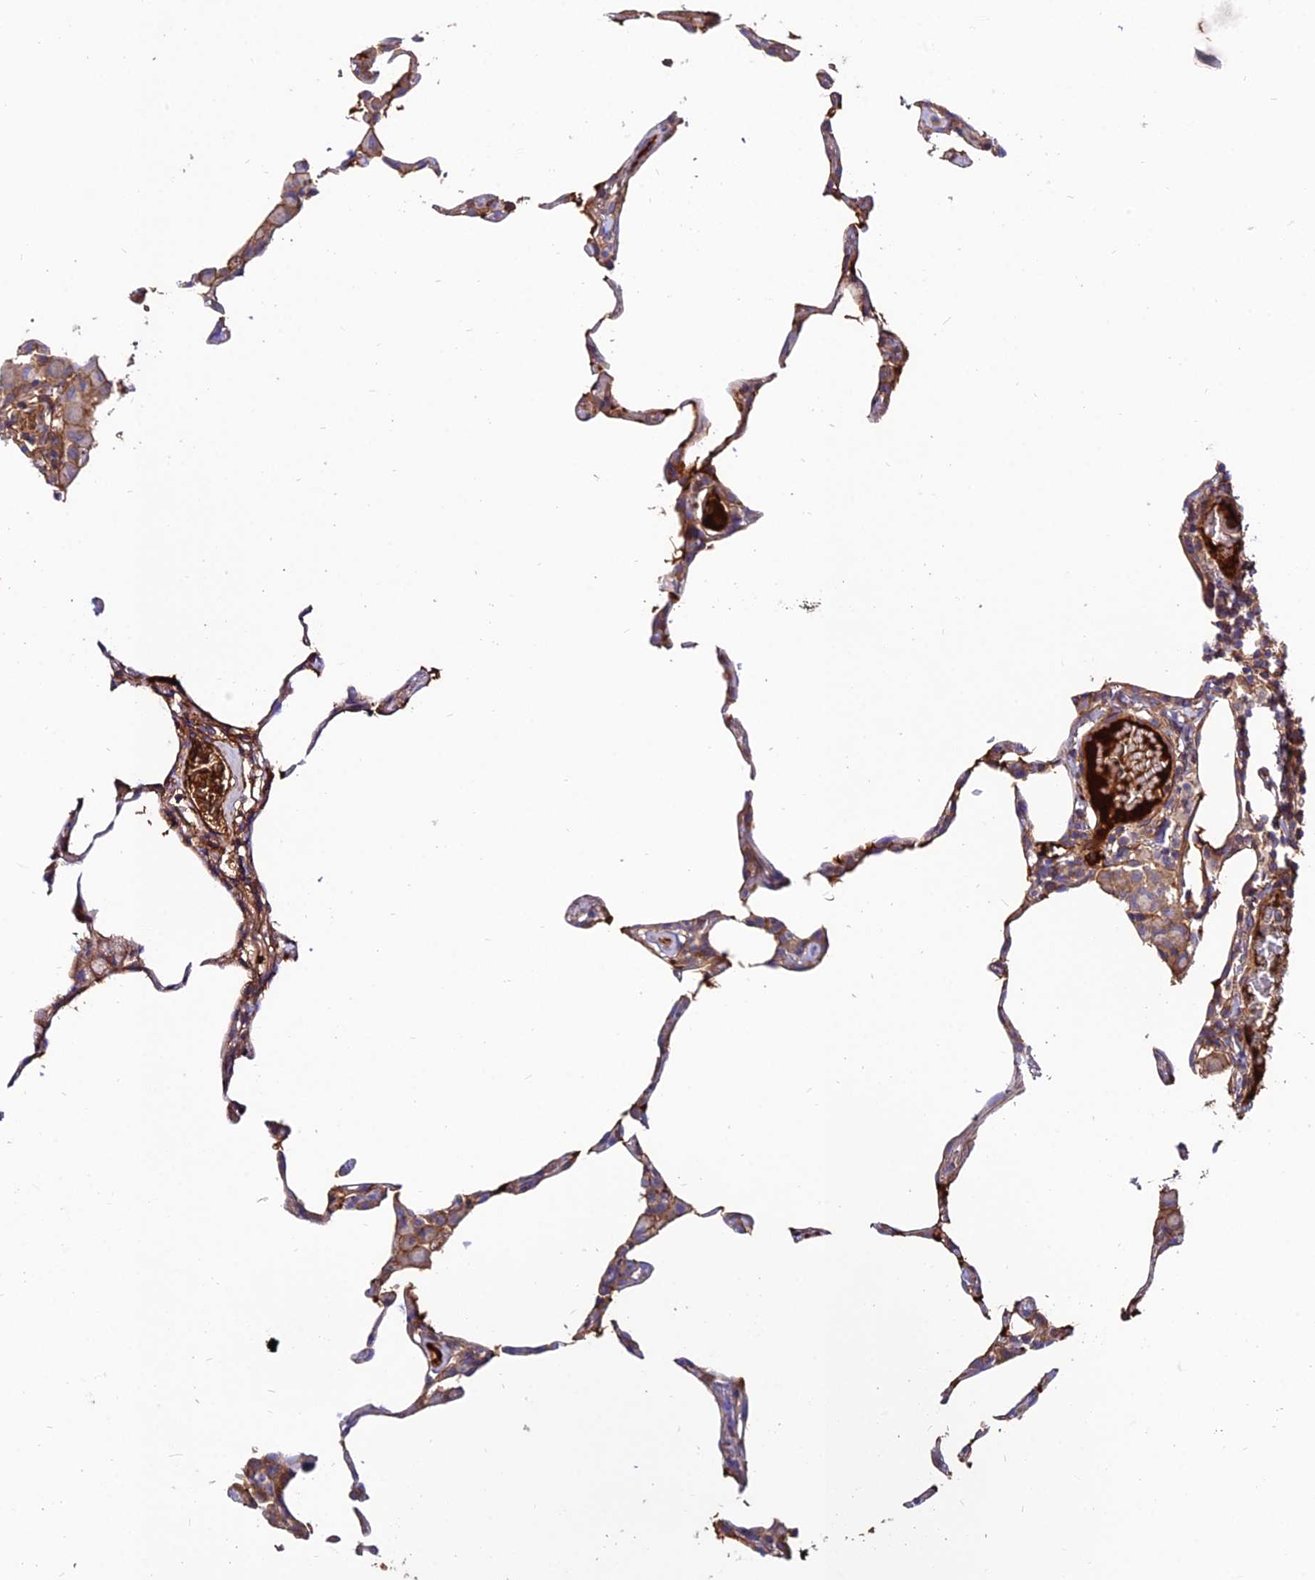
{"staining": {"intensity": "weak", "quantity": "25%-75%", "location": "cytoplasmic/membranous"}, "tissue": "lung", "cell_type": "Alveolar cells", "image_type": "normal", "snomed": [{"axis": "morphology", "description": "Normal tissue, NOS"}, {"axis": "topography", "description": "Lung"}], "caption": "Lung stained for a protein displays weak cytoplasmic/membranous positivity in alveolar cells. (DAB (3,3'-diaminobenzidine) IHC, brown staining for protein, blue staining for nuclei).", "gene": "PYM1", "patient": {"sex": "female", "age": 57}}